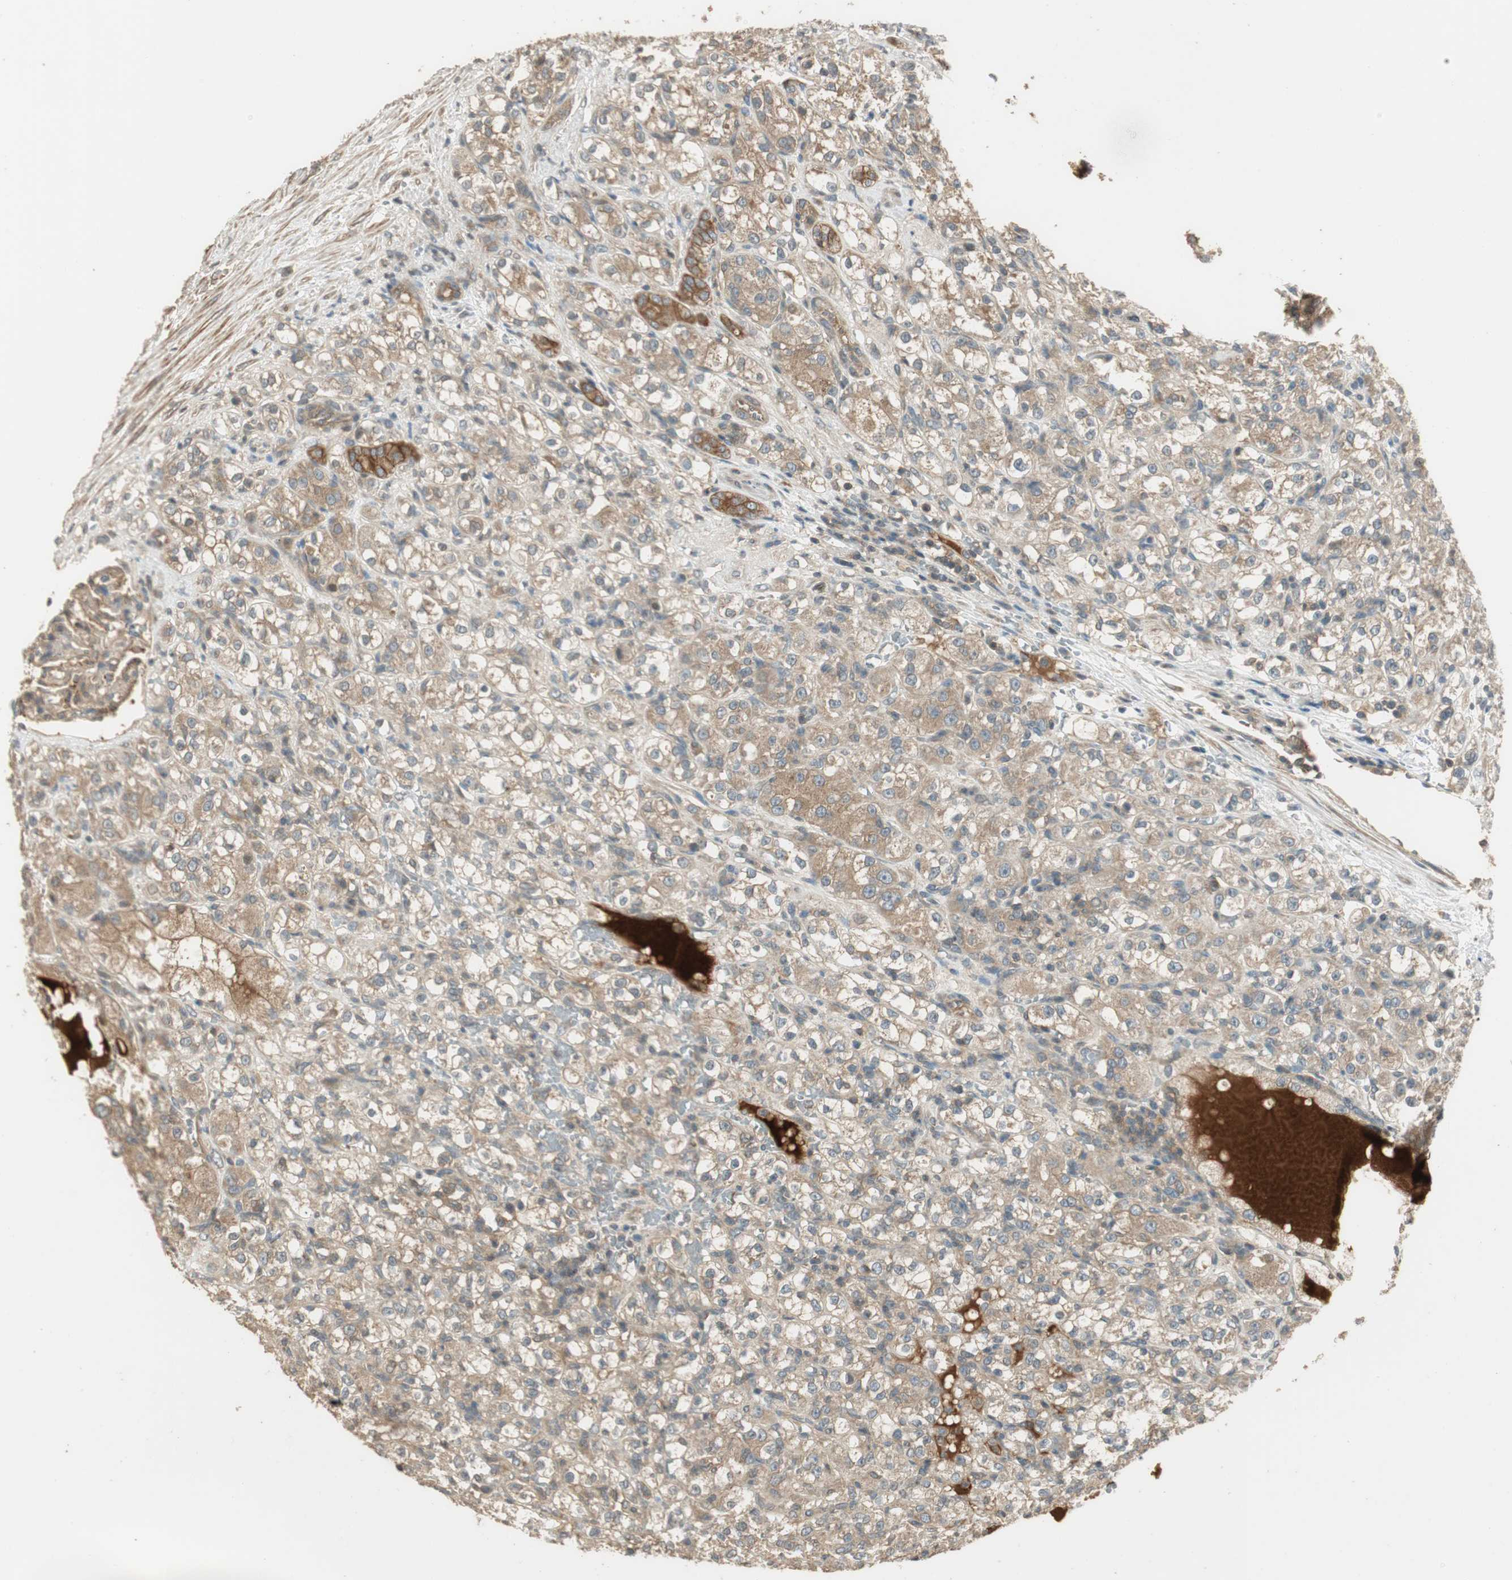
{"staining": {"intensity": "weak", "quantity": ">75%", "location": "cytoplasmic/membranous"}, "tissue": "renal cancer", "cell_type": "Tumor cells", "image_type": "cancer", "snomed": [{"axis": "morphology", "description": "Normal tissue, NOS"}, {"axis": "morphology", "description": "Adenocarcinoma, NOS"}, {"axis": "topography", "description": "Kidney"}], "caption": "Tumor cells reveal low levels of weak cytoplasmic/membranous expression in about >75% of cells in human renal cancer.", "gene": "PFDN5", "patient": {"sex": "male", "age": 61}}